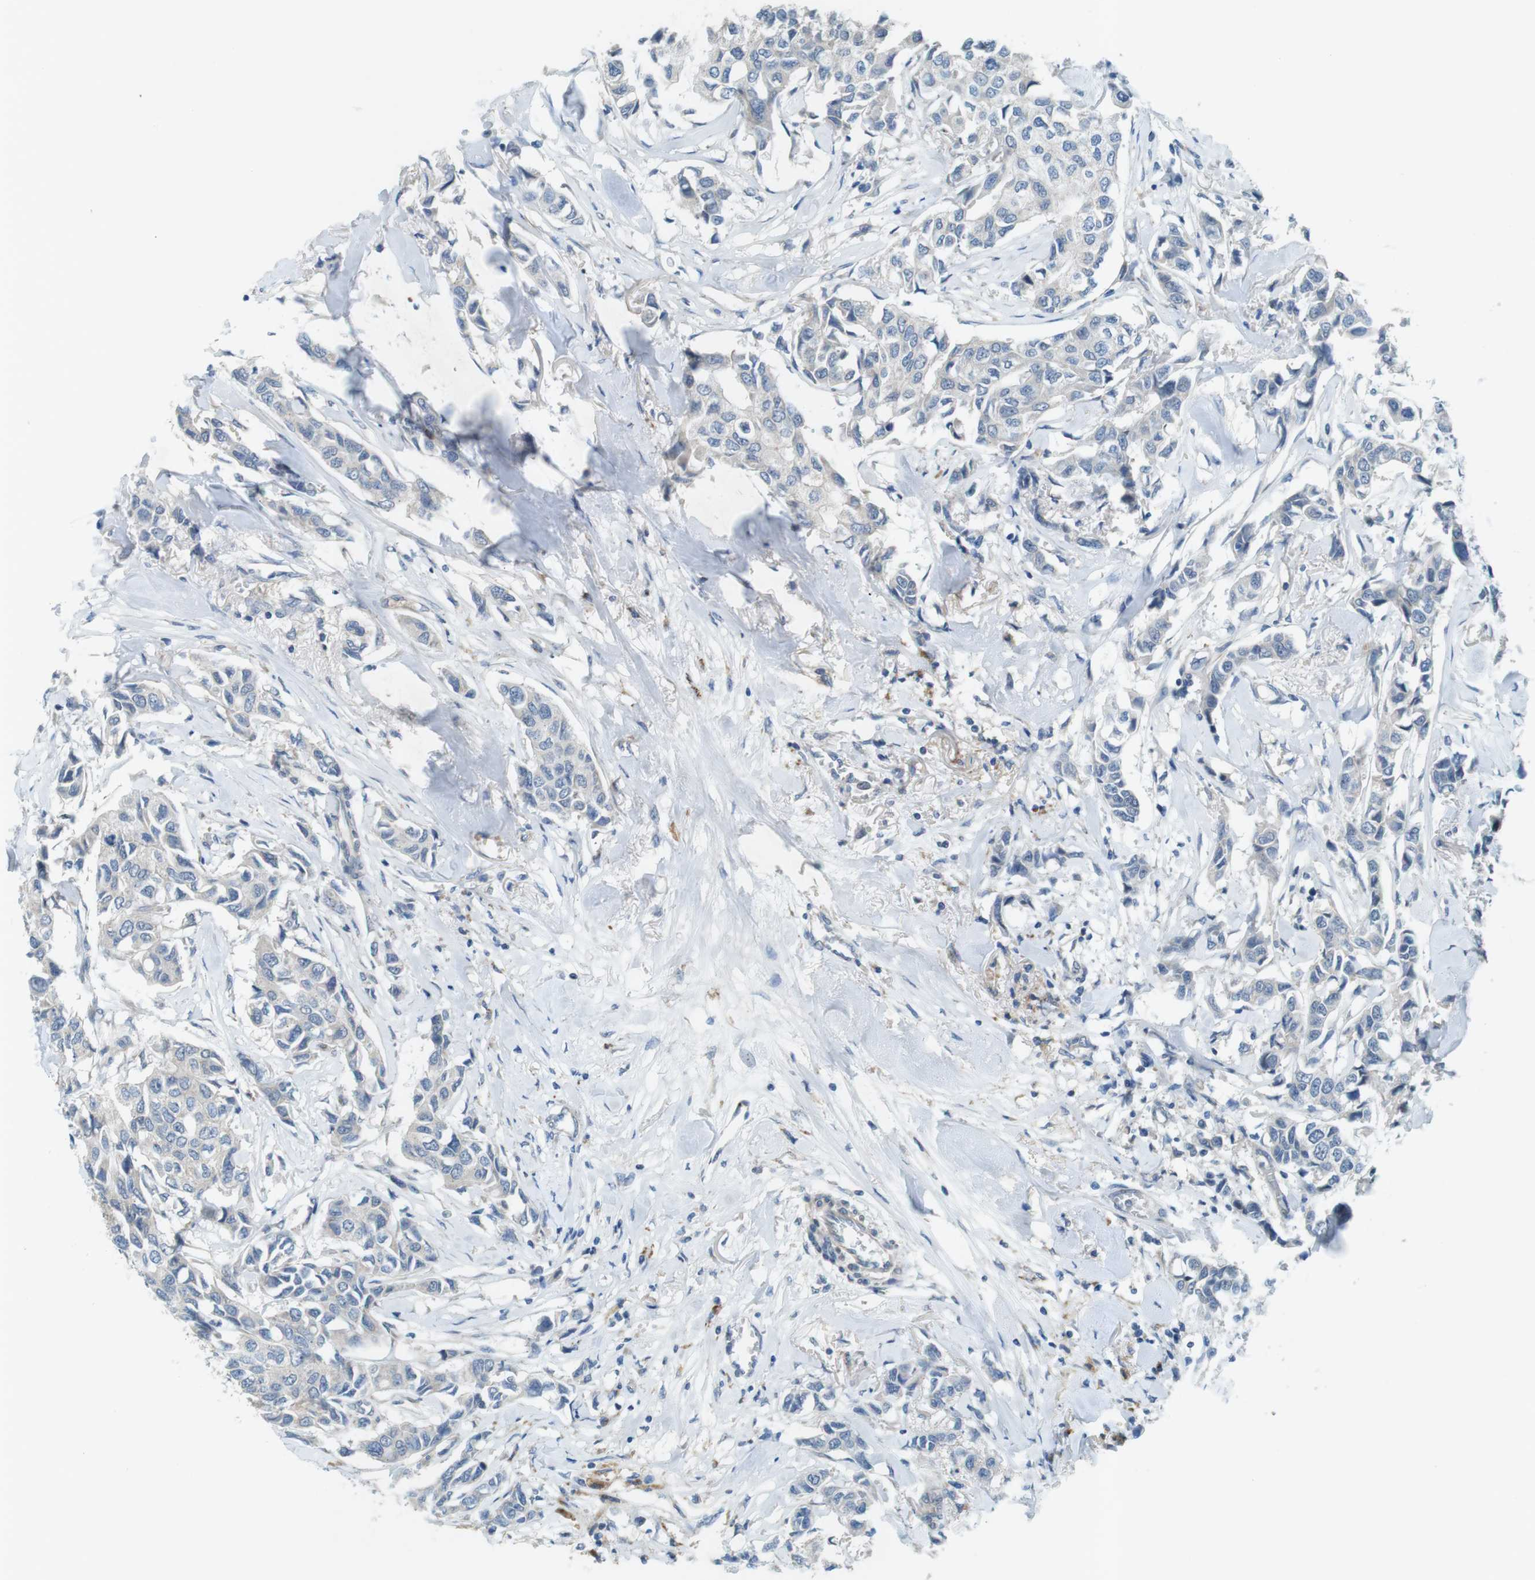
{"staining": {"intensity": "negative", "quantity": "none", "location": "none"}, "tissue": "breast cancer", "cell_type": "Tumor cells", "image_type": "cancer", "snomed": [{"axis": "morphology", "description": "Duct carcinoma"}, {"axis": "topography", "description": "Breast"}], "caption": "Tumor cells are negative for protein expression in human breast cancer (infiltrating ductal carcinoma). Brightfield microscopy of immunohistochemistry stained with DAB (brown) and hematoxylin (blue), captured at high magnification.", "gene": "TYW1", "patient": {"sex": "female", "age": 80}}